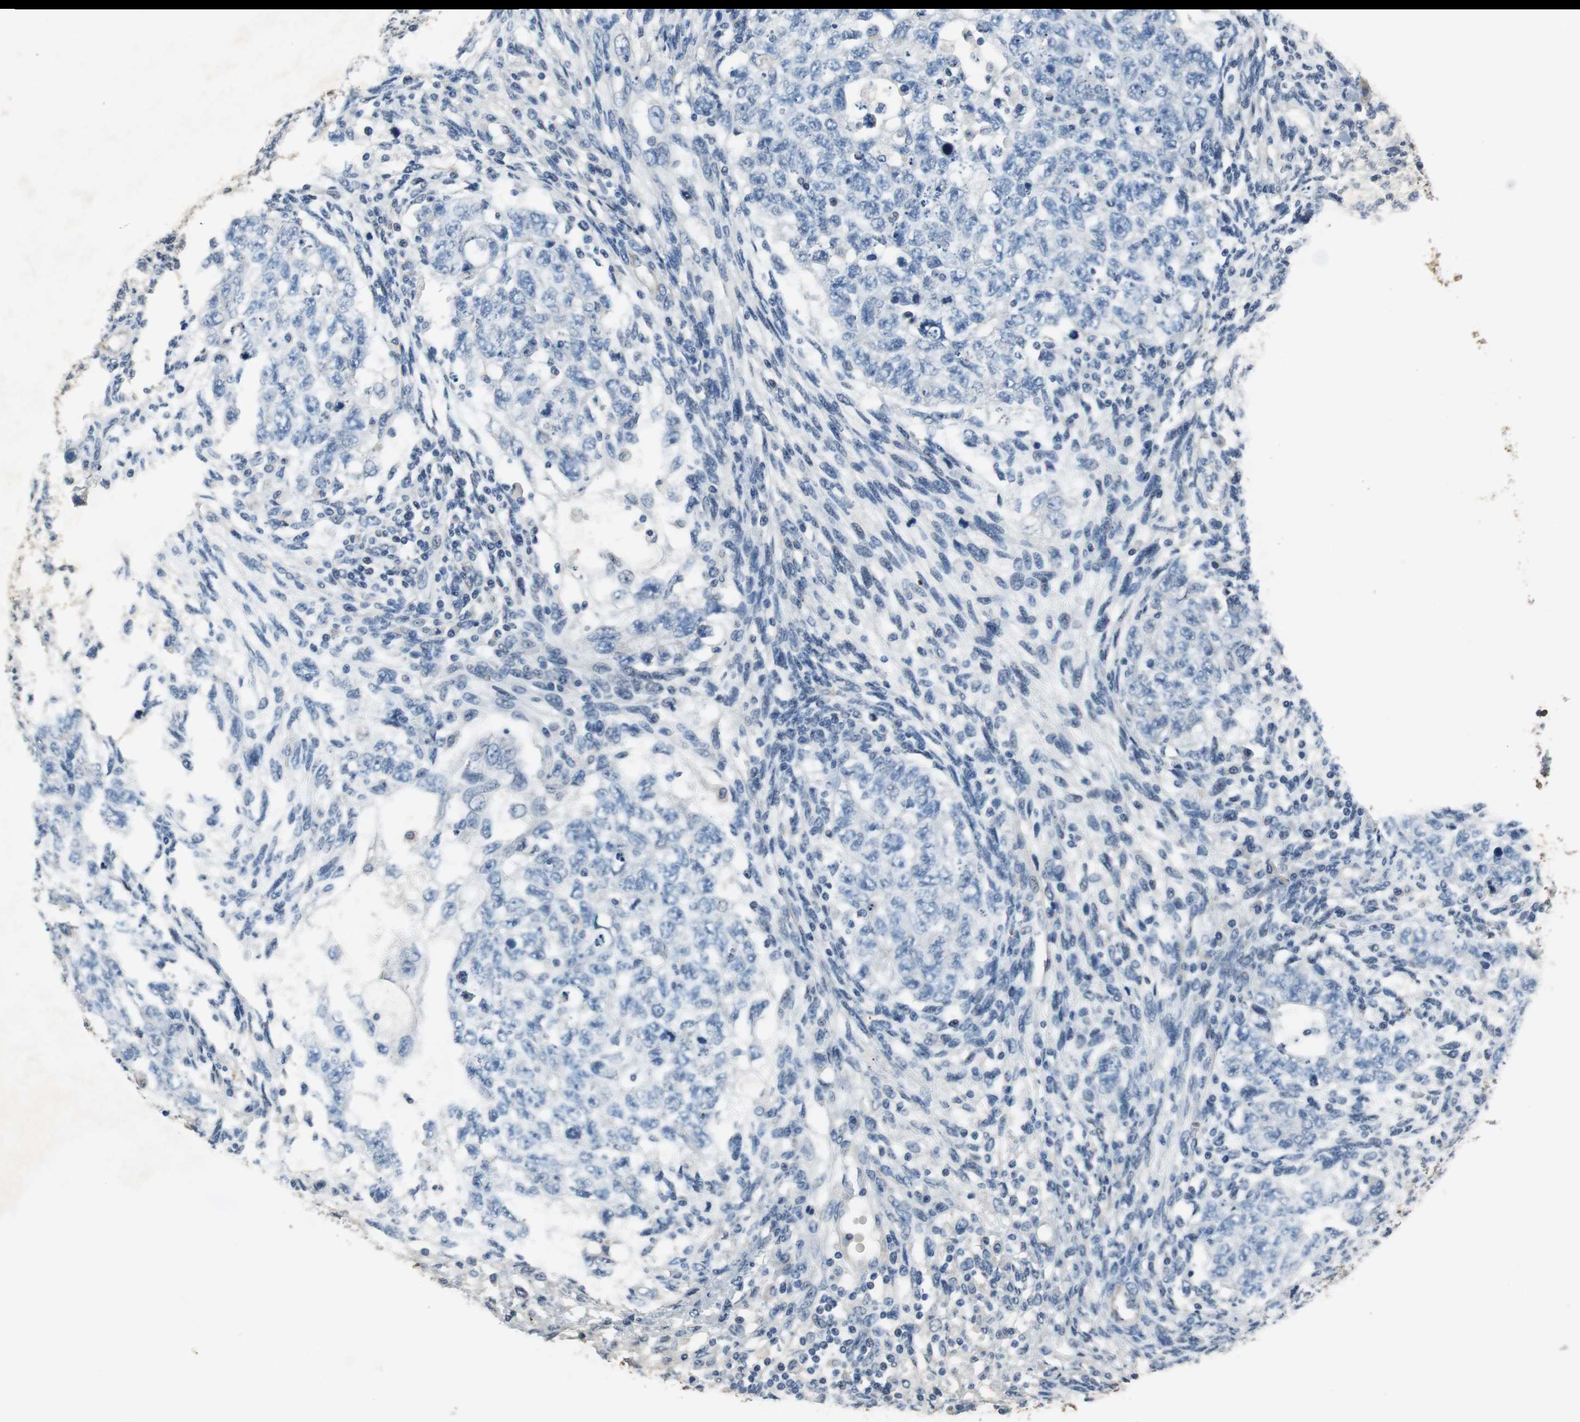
{"staining": {"intensity": "weak", "quantity": "<25%", "location": "cytoplasmic/membranous"}, "tissue": "testis cancer", "cell_type": "Tumor cells", "image_type": "cancer", "snomed": [{"axis": "morphology", "description": "Normal tissue, NOS"}, {"axis": "morphology", "description": "Carcinoma, Embryonal, NOS"}, {"axis": "topography", "description": "Testis"}], "caption": "A photomicrograph of human testis cancer (embryonal carcinoma) is negative for staining in tumor cells.", "gene": "ALDH4A1", "patient": {"sex": "male", "age": 36}}